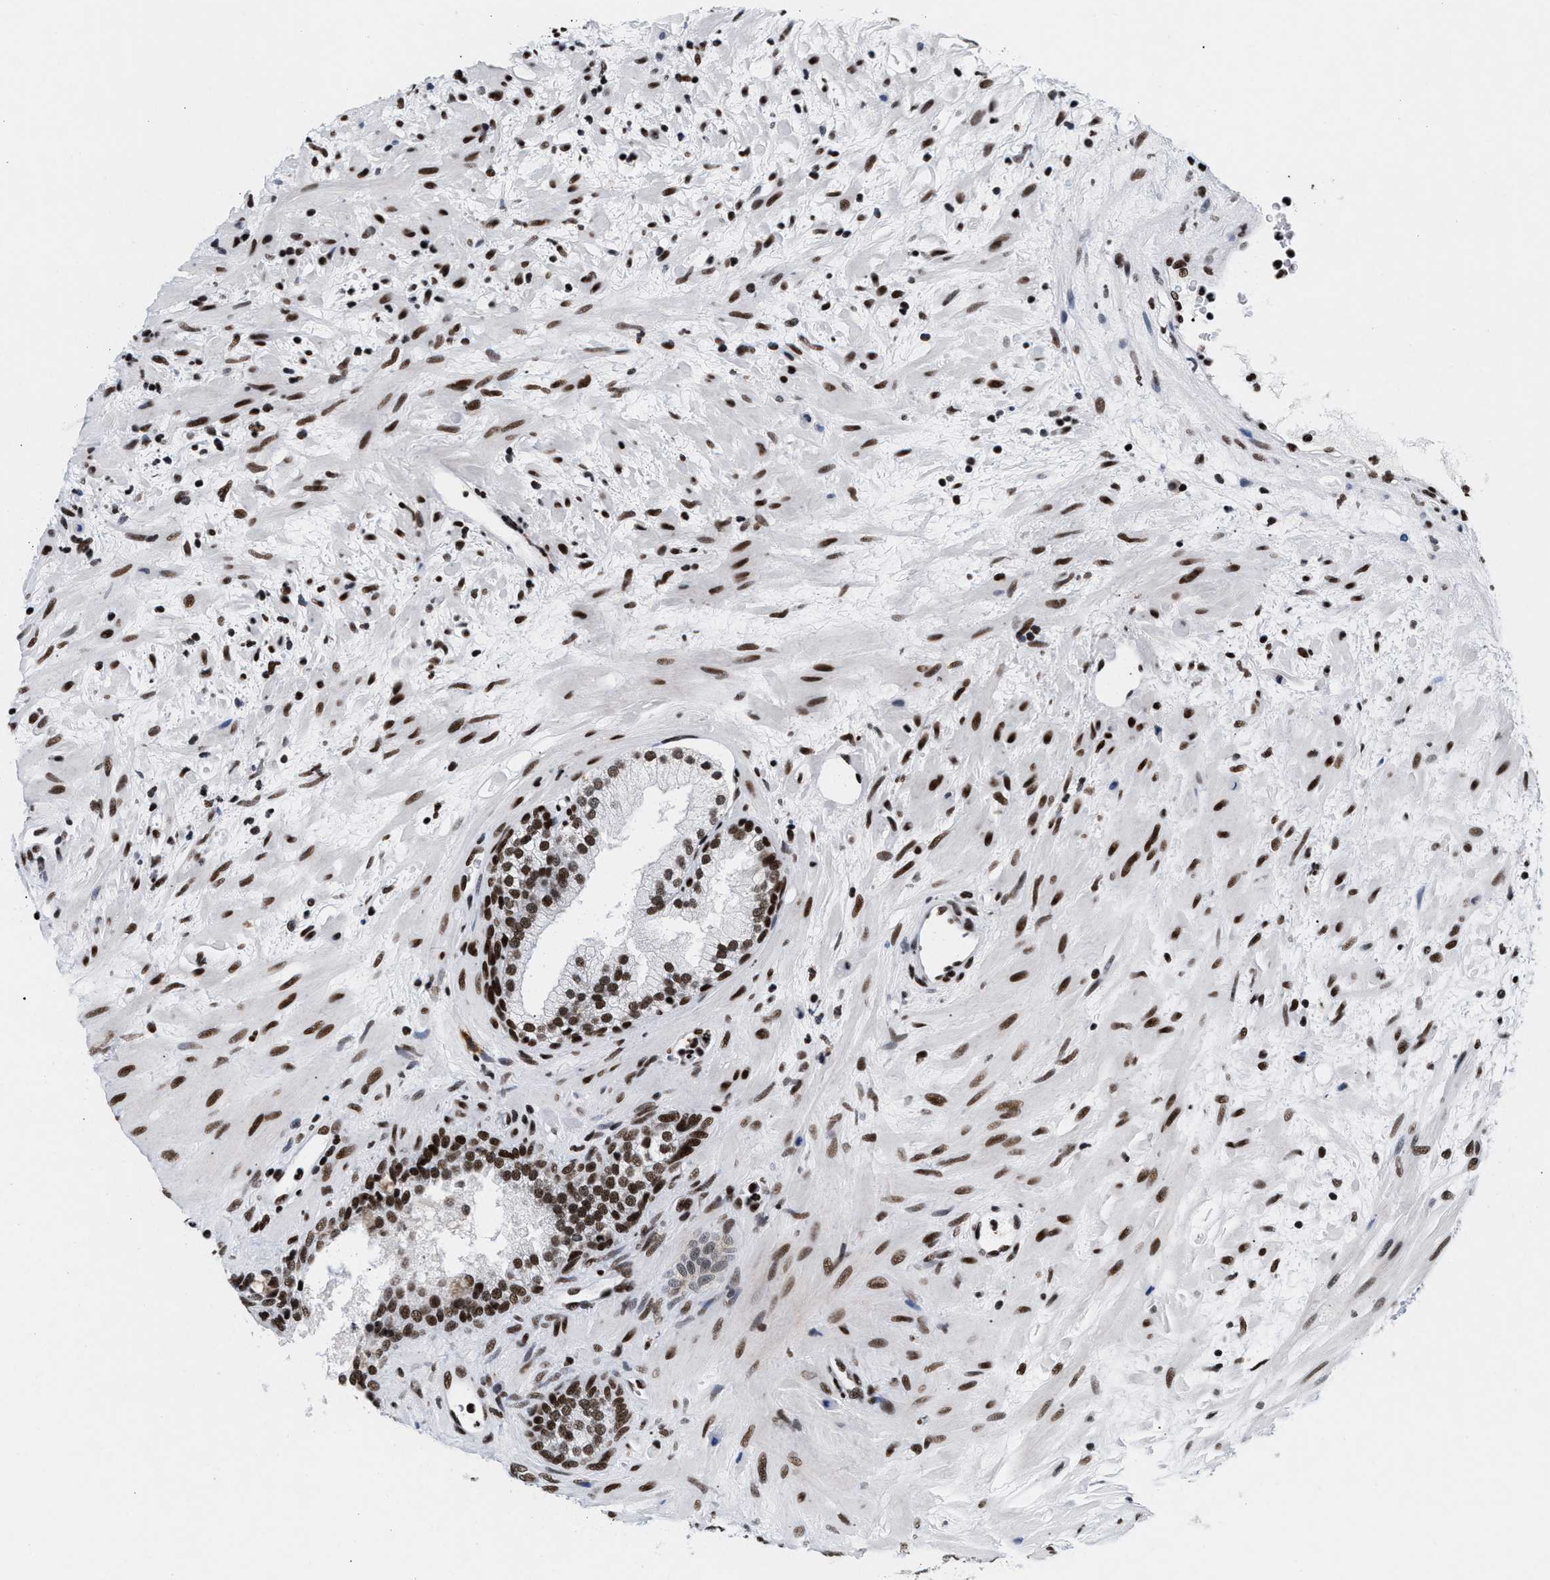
{"staining": {"intensity": "strong", "quantity": "25%-75%", "location": "nuclear"}, "tissue": "prostate", "cell_type": "Glandular cells", "image_type": "normal", "snomed": [{"axis": "morphology", "description": "Normal tissue, NOS"}, {"axis": "topography", "description": "Prostate"}], "caption": "Prostate stained with IHC displays strong nuclear positivity in approximately 25%-75% of glandular cells.", "gene": "RAD21", "patient": {"sex": "male", "age": 76}}